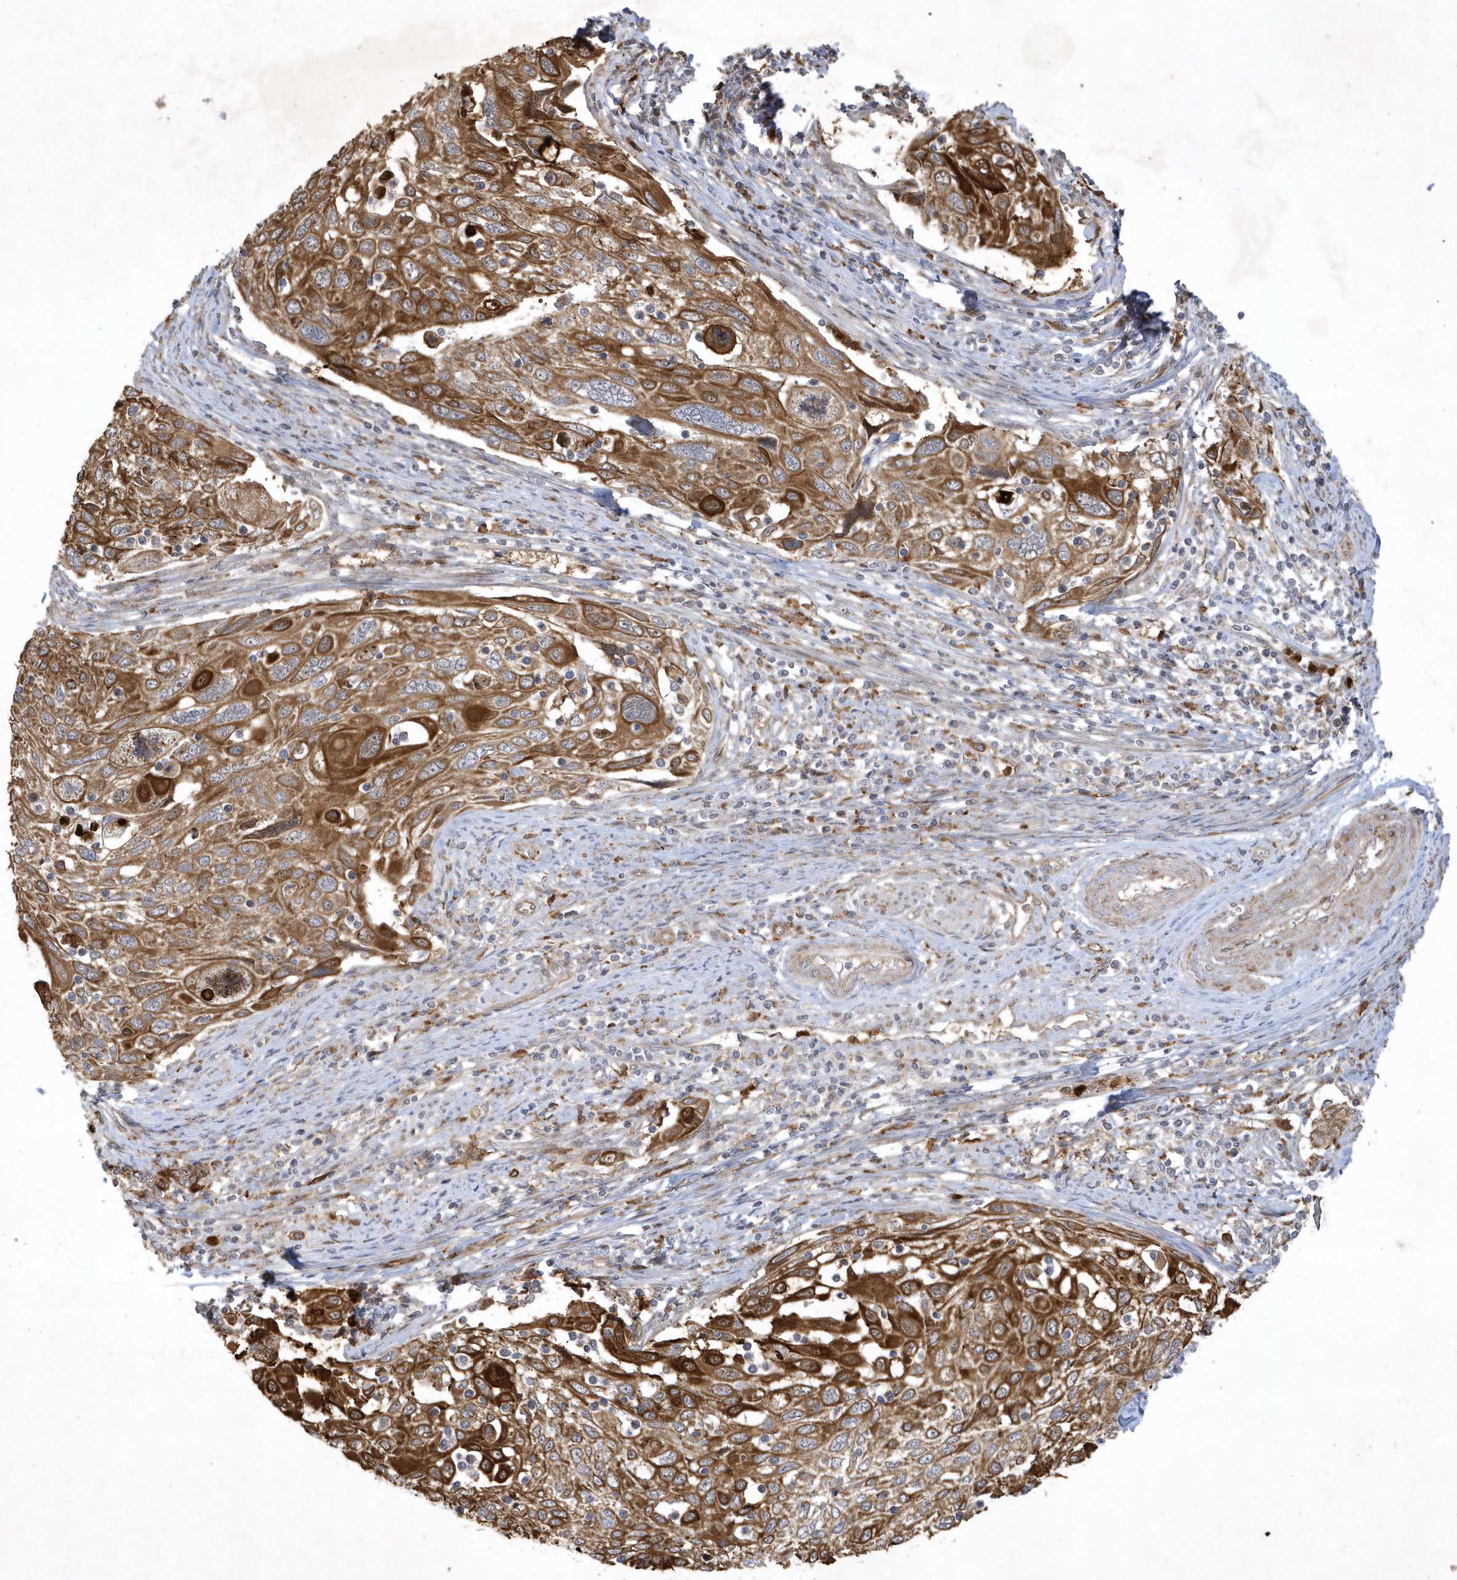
{"staining": {"intensity": "strong", "quantity": ">75%", "location": "cytoplasmic/membranous"}, "tissue": "cervical cancer", "cell_type": "Tumor cells", "image_type": "cancer", "snomed": [{"axis": "morphology", "description": "Squamous cell carcinoma, NOS"}, {"axis": "topography", "description": "Cervix"}], "caption": "A brown stain shows strong cytoplasmic/membranous positivity of a protein in squamous cell carcinoma (cervical) tumor cells.", "gene": "IFT57", "patient": {"sex": "female", "age": 70}}